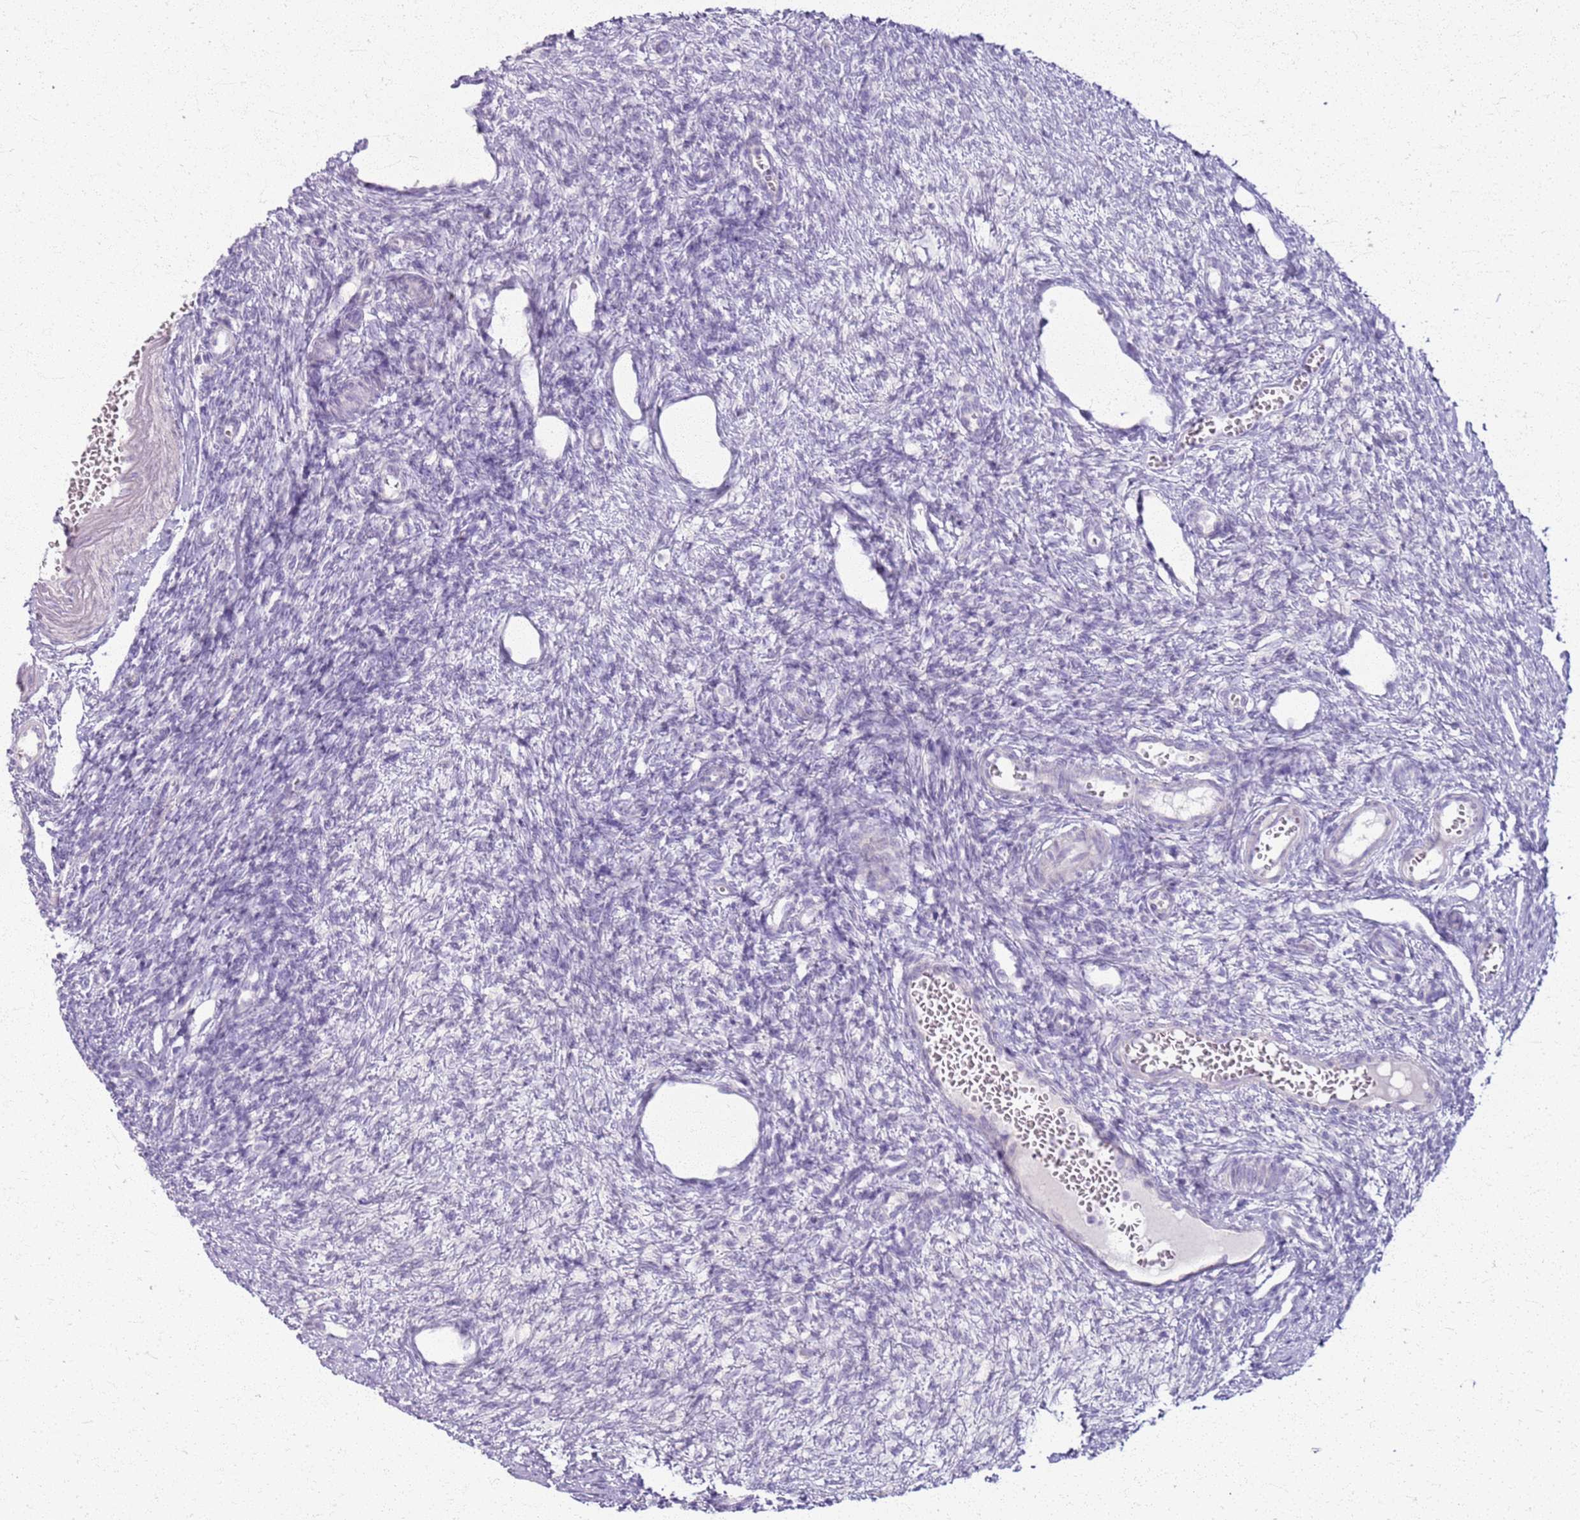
{"staining": {"intensity": "negative", "quantity": "none", "location": "none"}, "tissue": "ovary", "cell_type": "Ovarian stroma cells", "image_type": "normal", "snomed": [{"axis": "morphology", "description": "Normal tissue, NOS"}, {"axis": "morphology", "description": "Cyst, NOS"}, {"axis": "topography", "description": "Ovary"}], "caption": "High magnification brightfield microscopy of normal ovary stained with DAB (brown) and counterstained with hematoxylin (blue): ovarian stroma cells show no significant staining. (Brightfield microscopy of DAB (3,3'-diaminobenzidine) IHC at high magnification).", "gene": "CSRP3", "patient": {"sex": "female", "age": 33}}